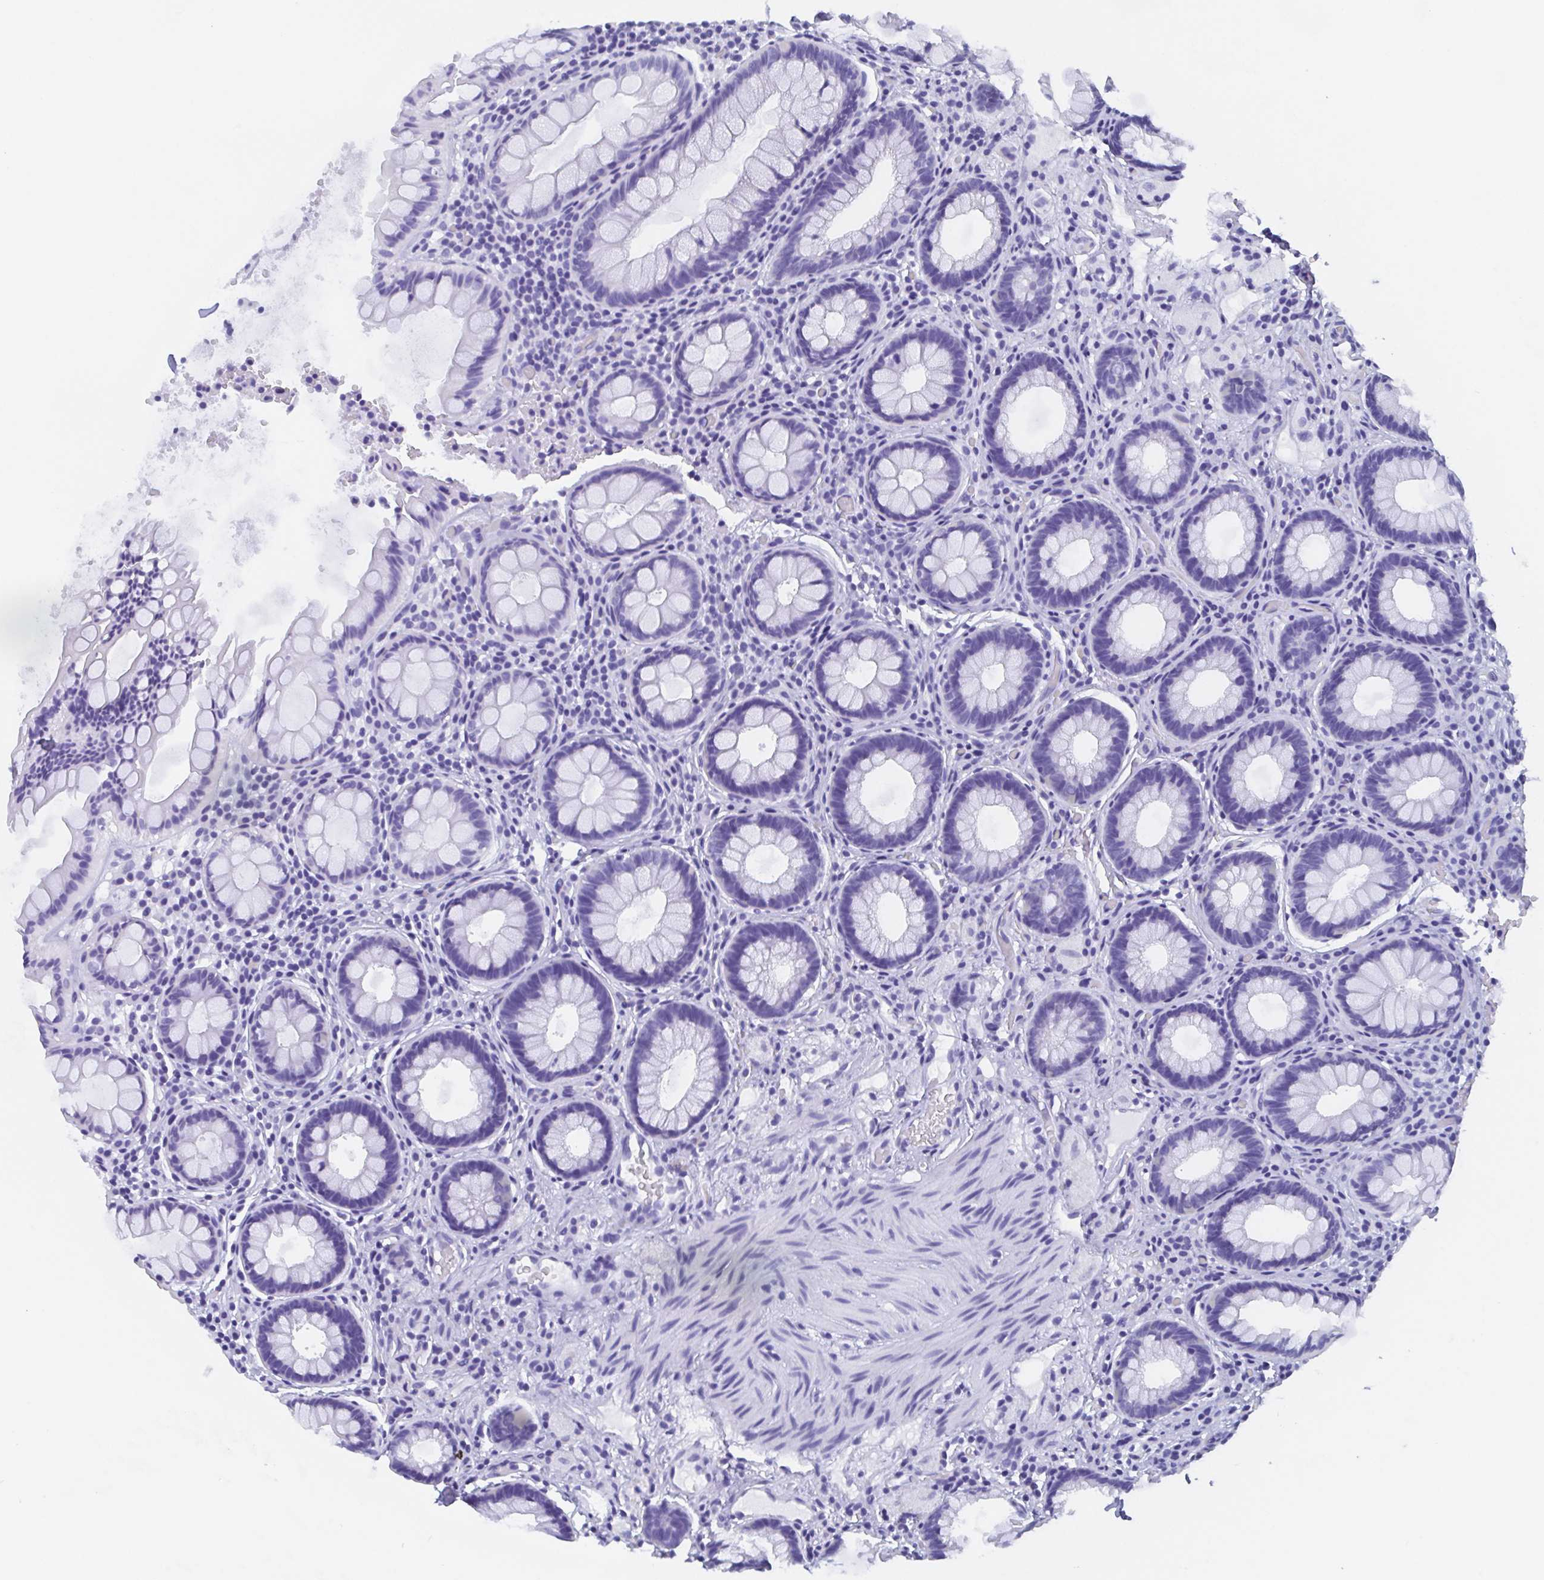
{"staining": {"intensity": "negative", "quantity": "none", "location": "none"}, "tissue": "rectum", "cell_type": "Glandular cells", "image_type": "normal", "snomed": [{"axis": "morphology", "description": "Normal tissue, NOS"}, {"axis": "topography", "description": "Rectum"}], "caption": "Glandular cells show no significant protein staining in benign rectum. (DAB immunohistochemistry with hematoxylin counter stain).", "gene": "AGFG2", "patient": {"sex": "female", "age": 69}}